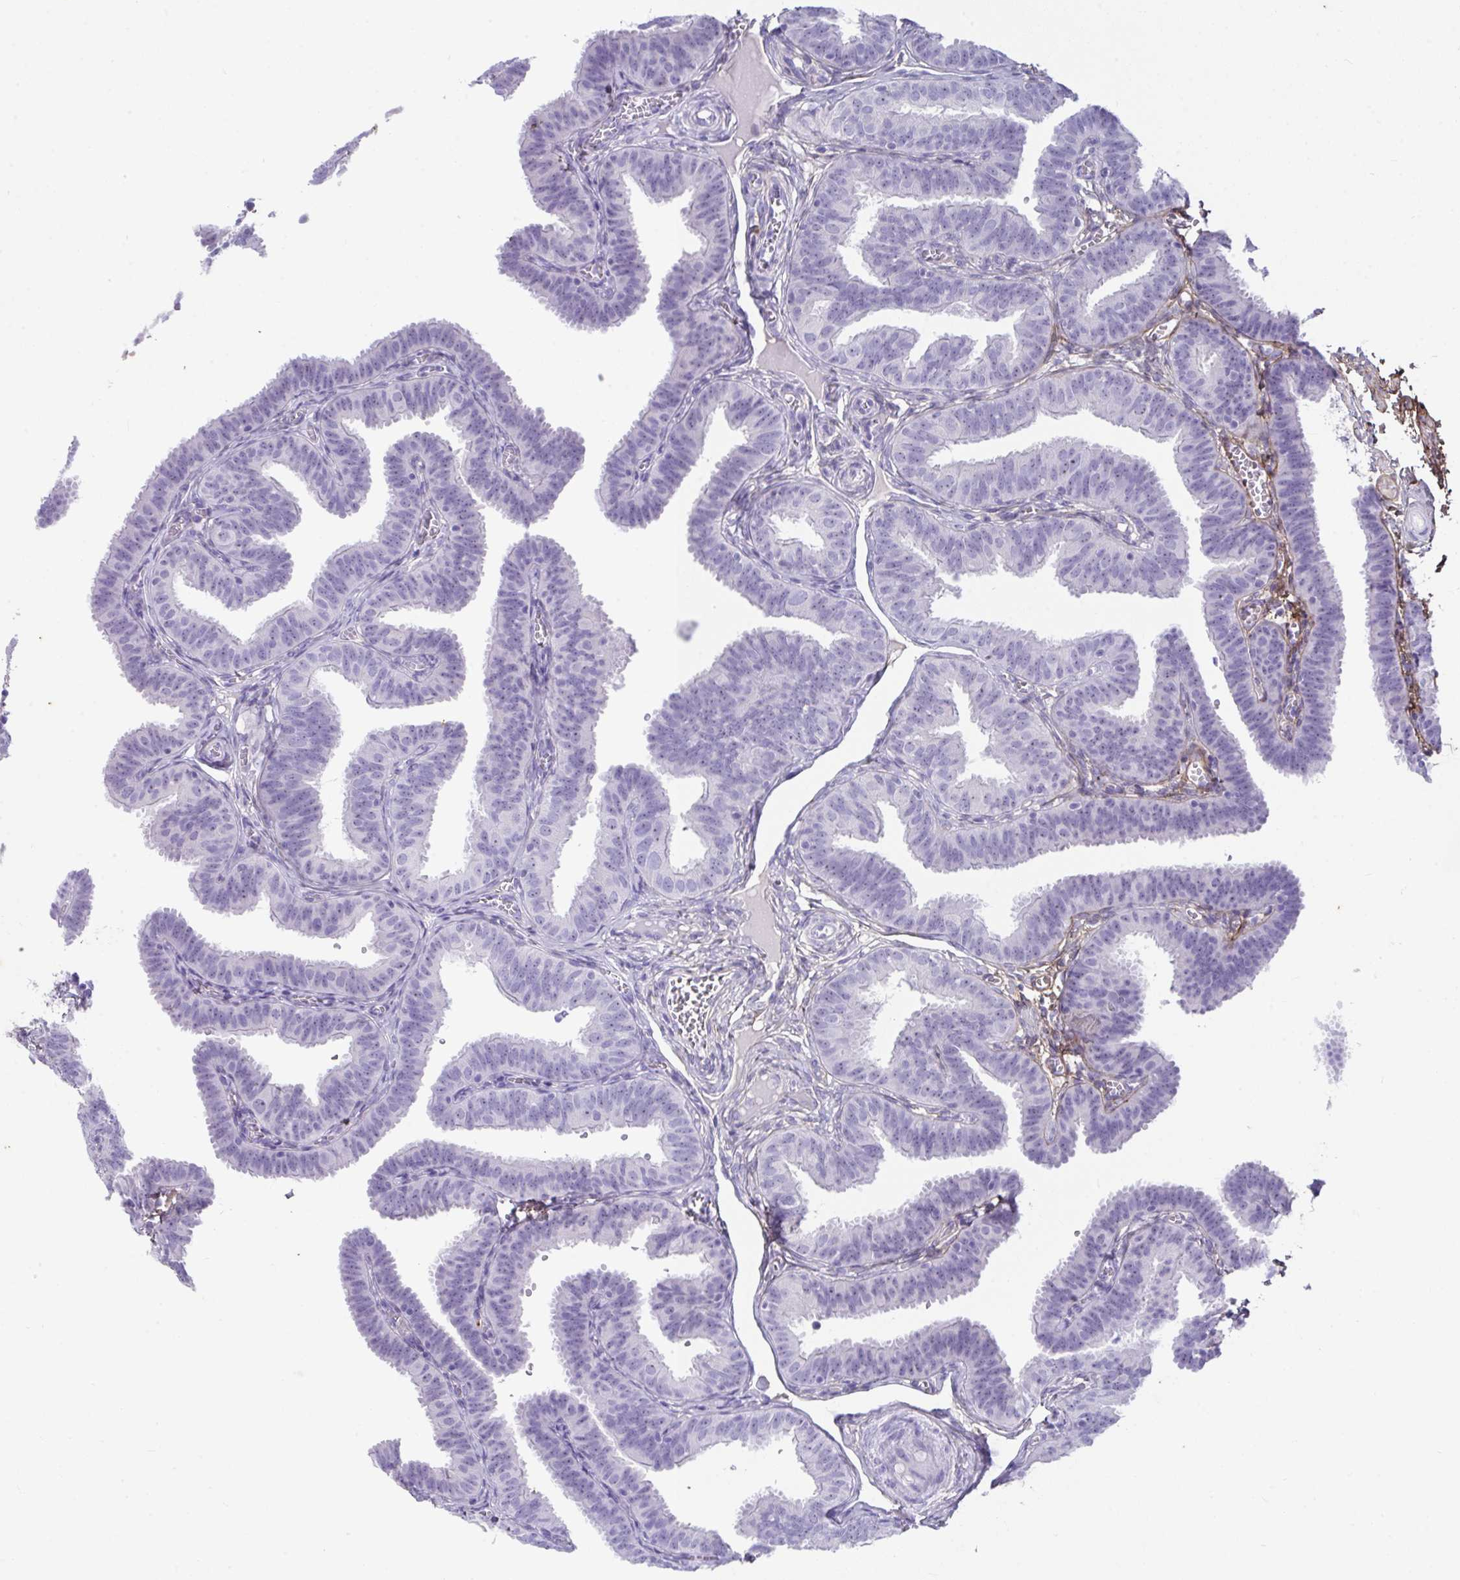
{"staining": {"intensity": "negative", "quantity": "none", "location": "none"}, "tissue": "fallopian tube", "cell_type": "Glandular cells", "image_type": "normal", "snomed": [{"axis": "morphology", "description": "Normal tissue, NOS"}, {"axis": "topography", "description": "Fallopian tube"}], "caption": "An IHC histopathology image of benign fallopian tube is shown. There is no staining in glandular cells of fallopian tube.", "gene": "LHFPL6", "patient": {"sex": "female", "age": 25}}